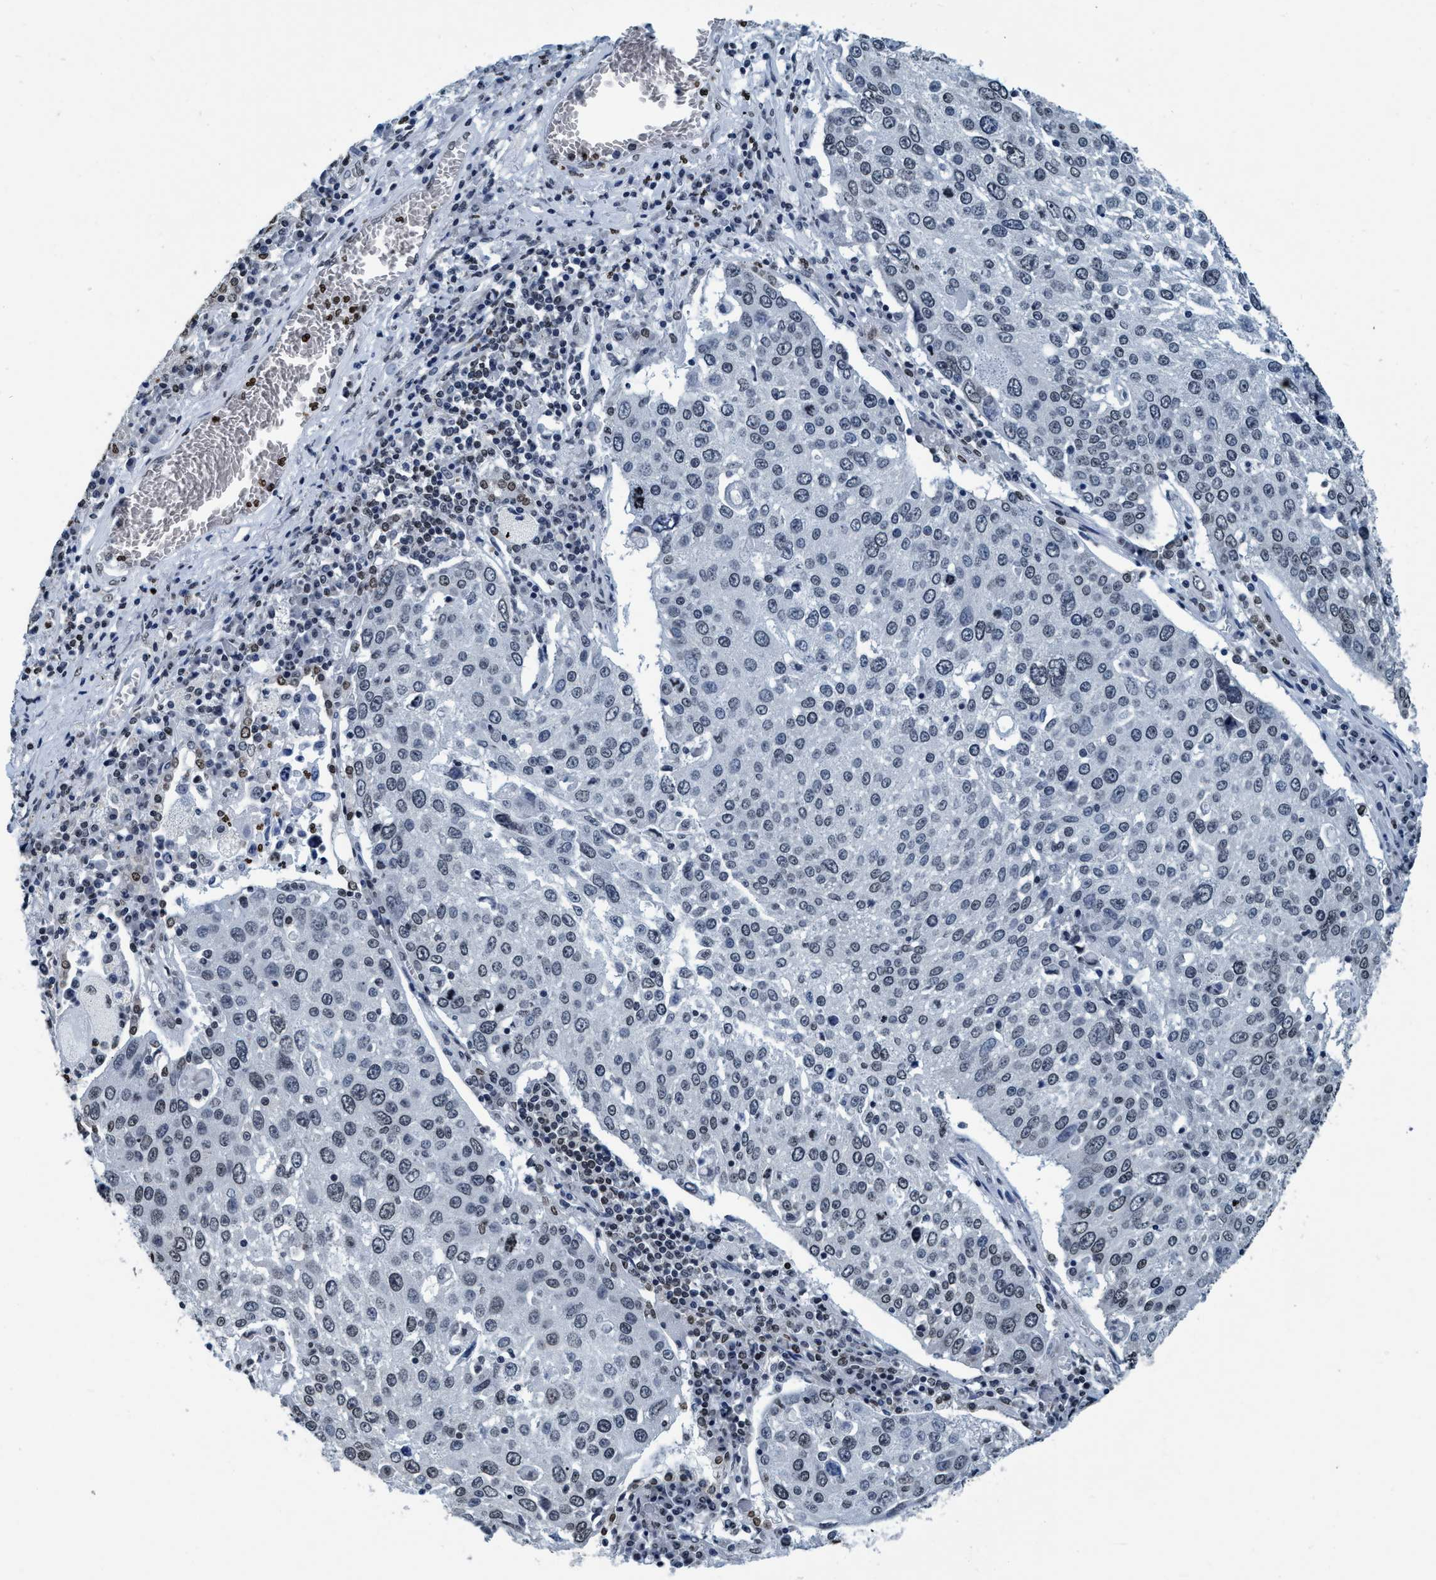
{"staining": {"intensity": "weak", "quantity": "<25%", "location": "nuclear"}, "tissue": "lung cancer", "cell_type": "Tumor cells", "image_type": "cancer", "snomed": [{"axis": "morphology", "description": "Squamous cell carcinoma, NOS"}, {"axis": "topography", "description": "Lung"}], "caption": "IHC of human squamous cell carcinoma (lung) demonstrates no positivity in tumor cells. (DAB IHC visualized using brightfield microscopy, high magnification).", "gene": "CCNE2", "patient": {"sex": "male", "age": 65}}